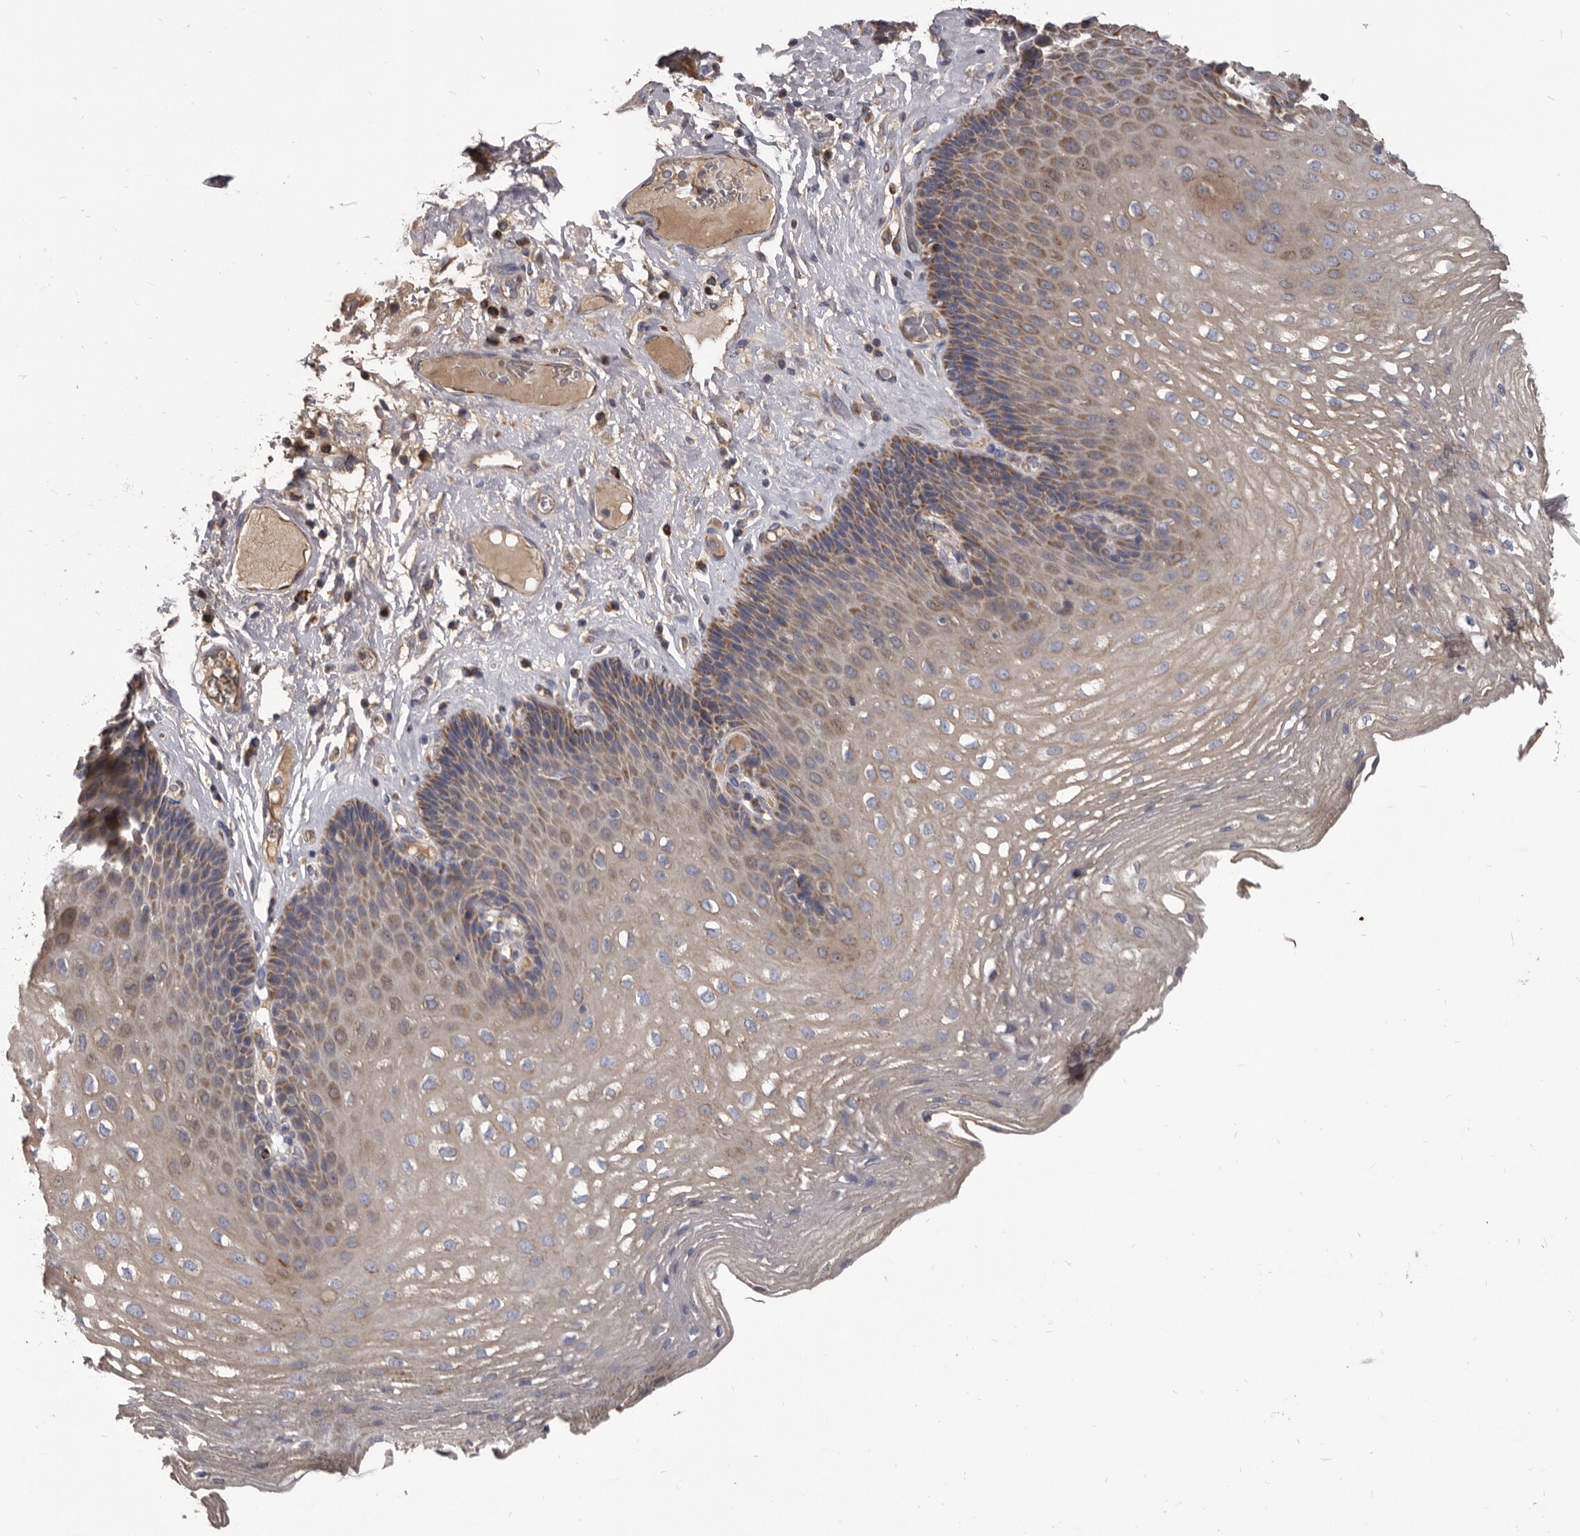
{"staining": {"intensity": "moderate", "quantity": "25%-75%", "location": "cytoplasmic/membranous"}, "tissue": "esophagus", "cell_type": "Squamous epithelial cells", "image_type": "normal", "snomed": [{"axis": "morphology", "description": "Normal tissue, NOS"}, {"axis": "topography", "description": "Esophagus"}], "caption": "Immunohistochemical staining of benign human esophagus displays medium levels of moderate cytoplasmic/membranous positivity in about 25%-75% of squamous epithelial cells.", "gene": "ALDH5A1", "patient": {"sex": "female", "age": 66}}